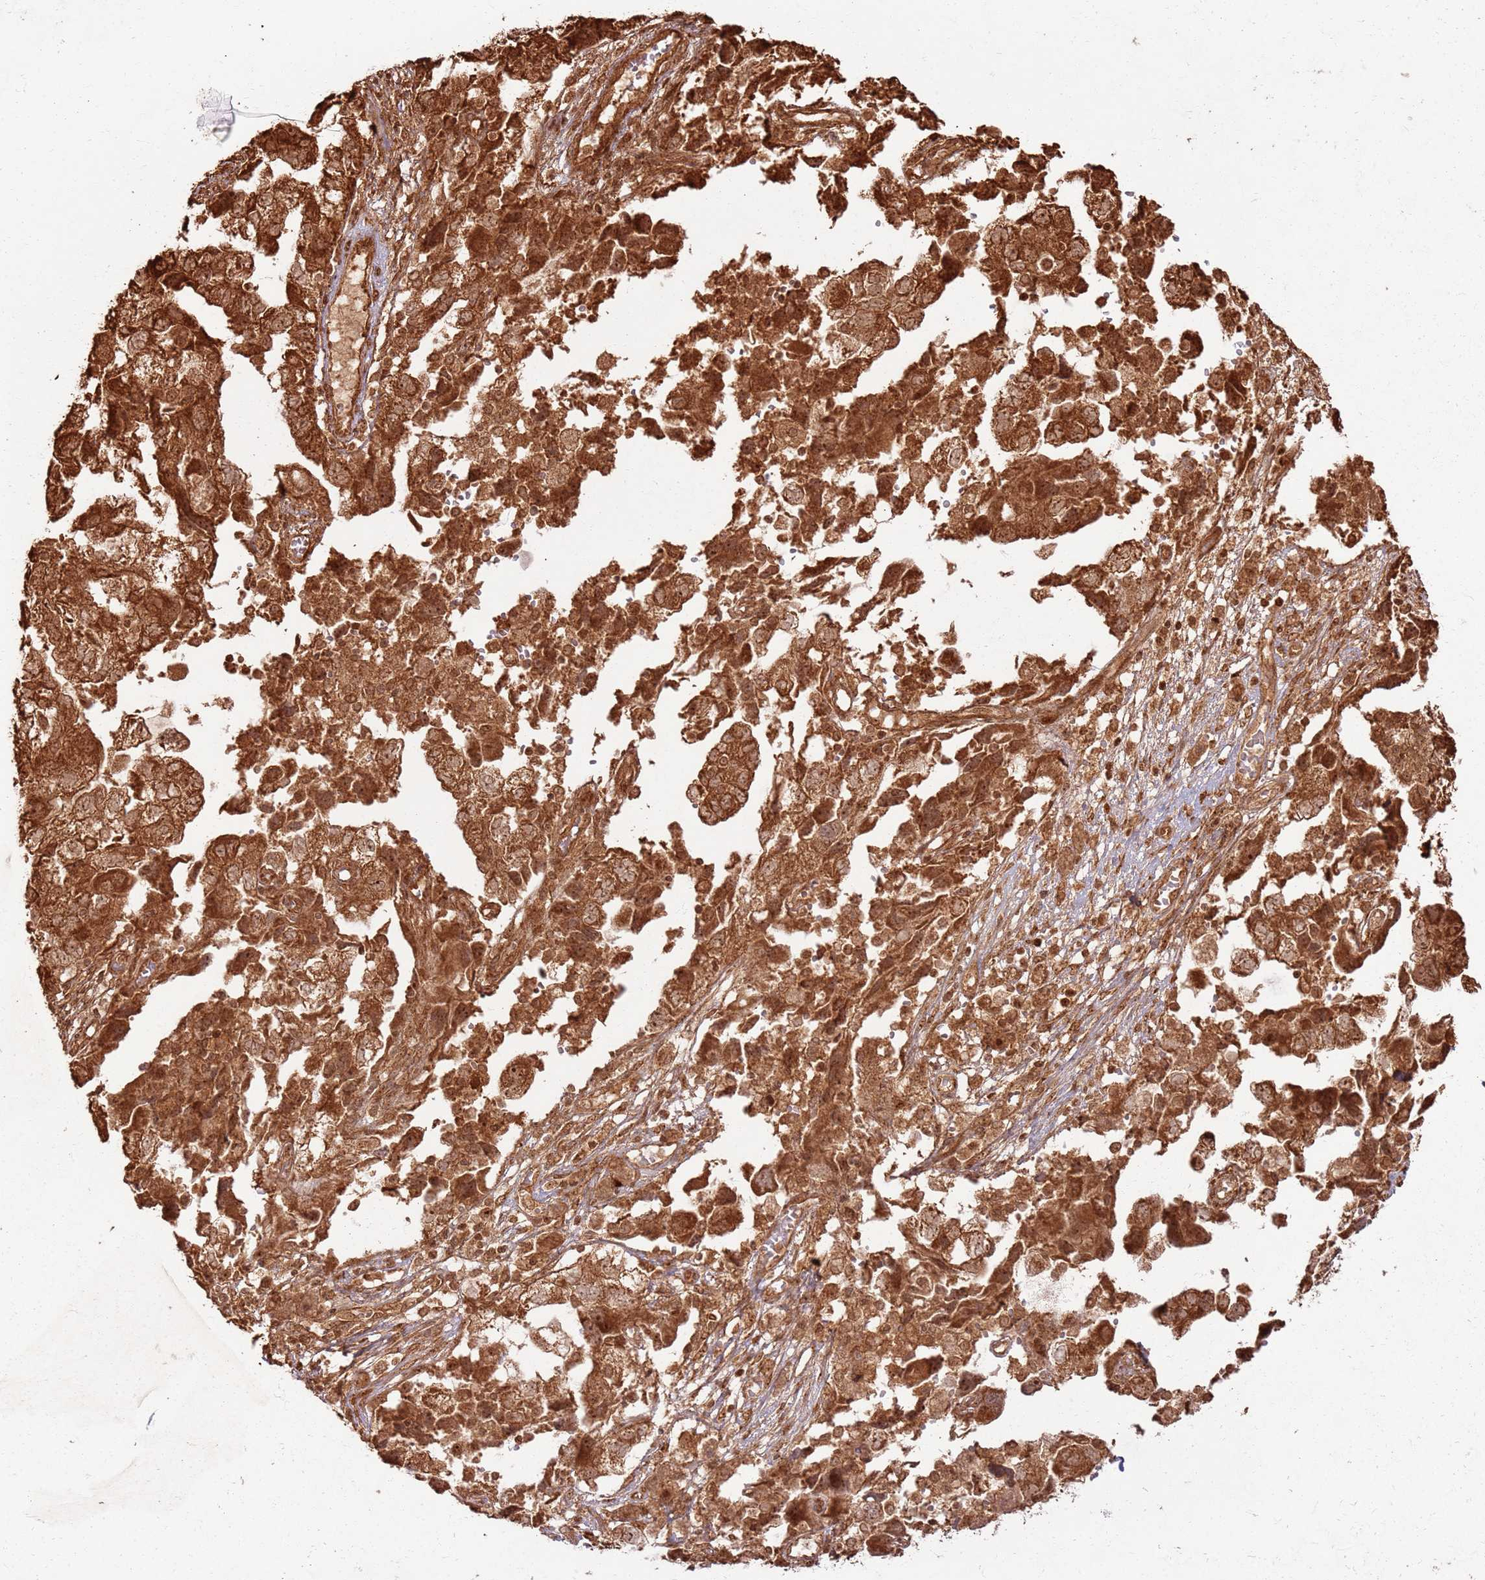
{"staining": {"intensity": "strong", "quantity": ">75%", "location": "cytoplasmic/membranous"}, "tissue": "ovarian cancer", "cell_type": "Tumor cells", "image_type": "cancer", "snomed": [{"axis": "morphology", "description": "Carcinoma, NOS"}, {"axis": "morphology", "description": "Cystadenocarcinoma, serous, NOS"}, {"axis": "topography", "description": "Ovary"}], "caption": "Immunohistochemistry of human serous cystadenocarcinoma (ovarian) exhibits high levels of strong cytoplasmic/membranous staining in approximately >75% of tumor cells.", "gene": "TBC1D13", "patient": {"sex": "female", "age": 69}}